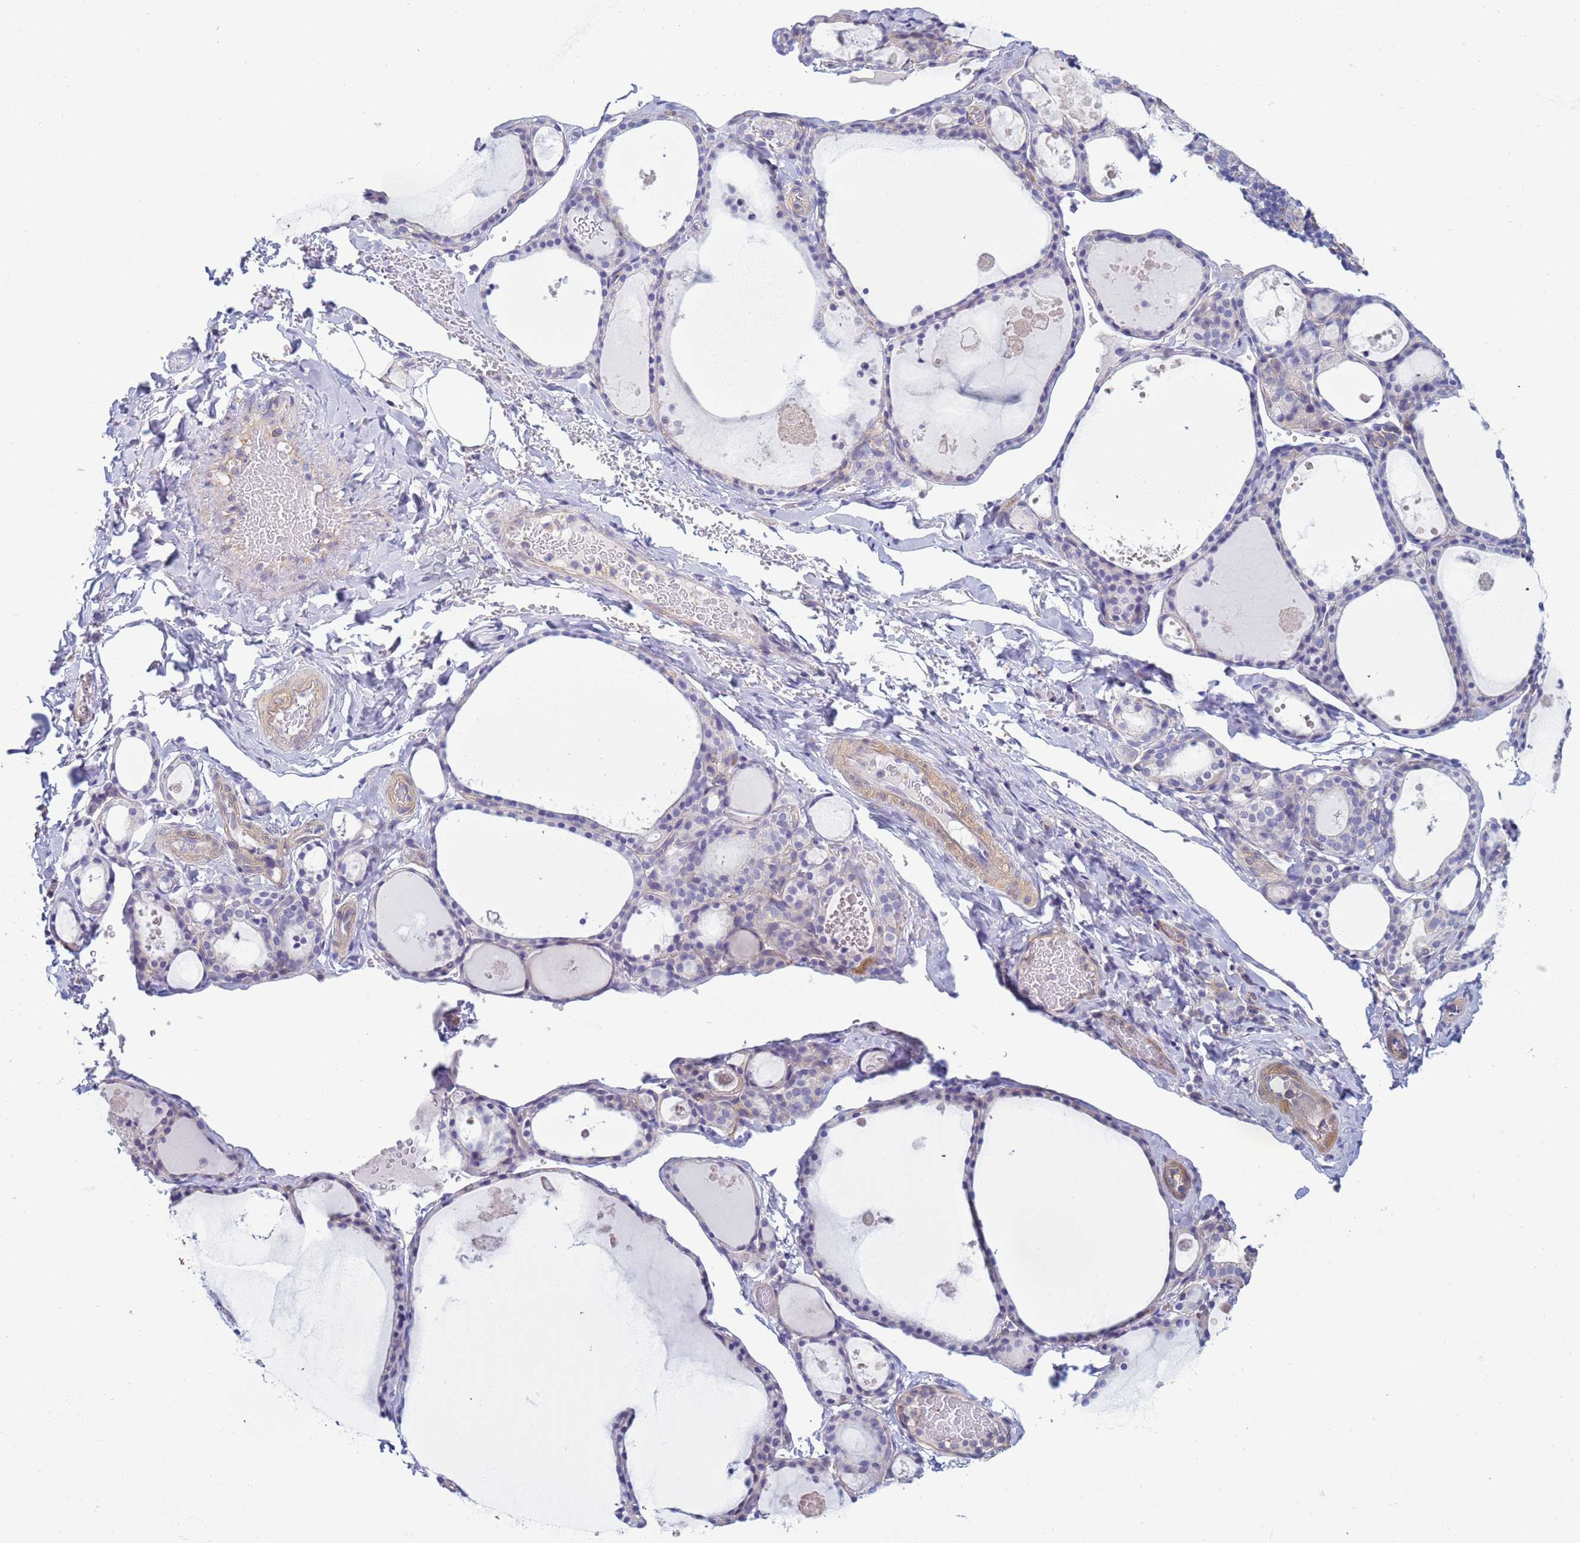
{"staining": {"intensity": "negative", "quantity": "none", "location": "none"}, "tissue": "thyroid gland", "cell_type": "Glandular cells", "image_type": "normal", "snomed": [{"axis": "morphology", "description": "Normal tissue, NOS"}, {"axis": "topography", "description": "Thyroid gland"}], "caption": "DAB (3,3'-diaminobenzidine) immunohistochemical staining of normal human thyroid gland reveals no significant positivity in glandular cells.", "gene": "TRPC6", "patient": {"sex": "male", "age": 56}}